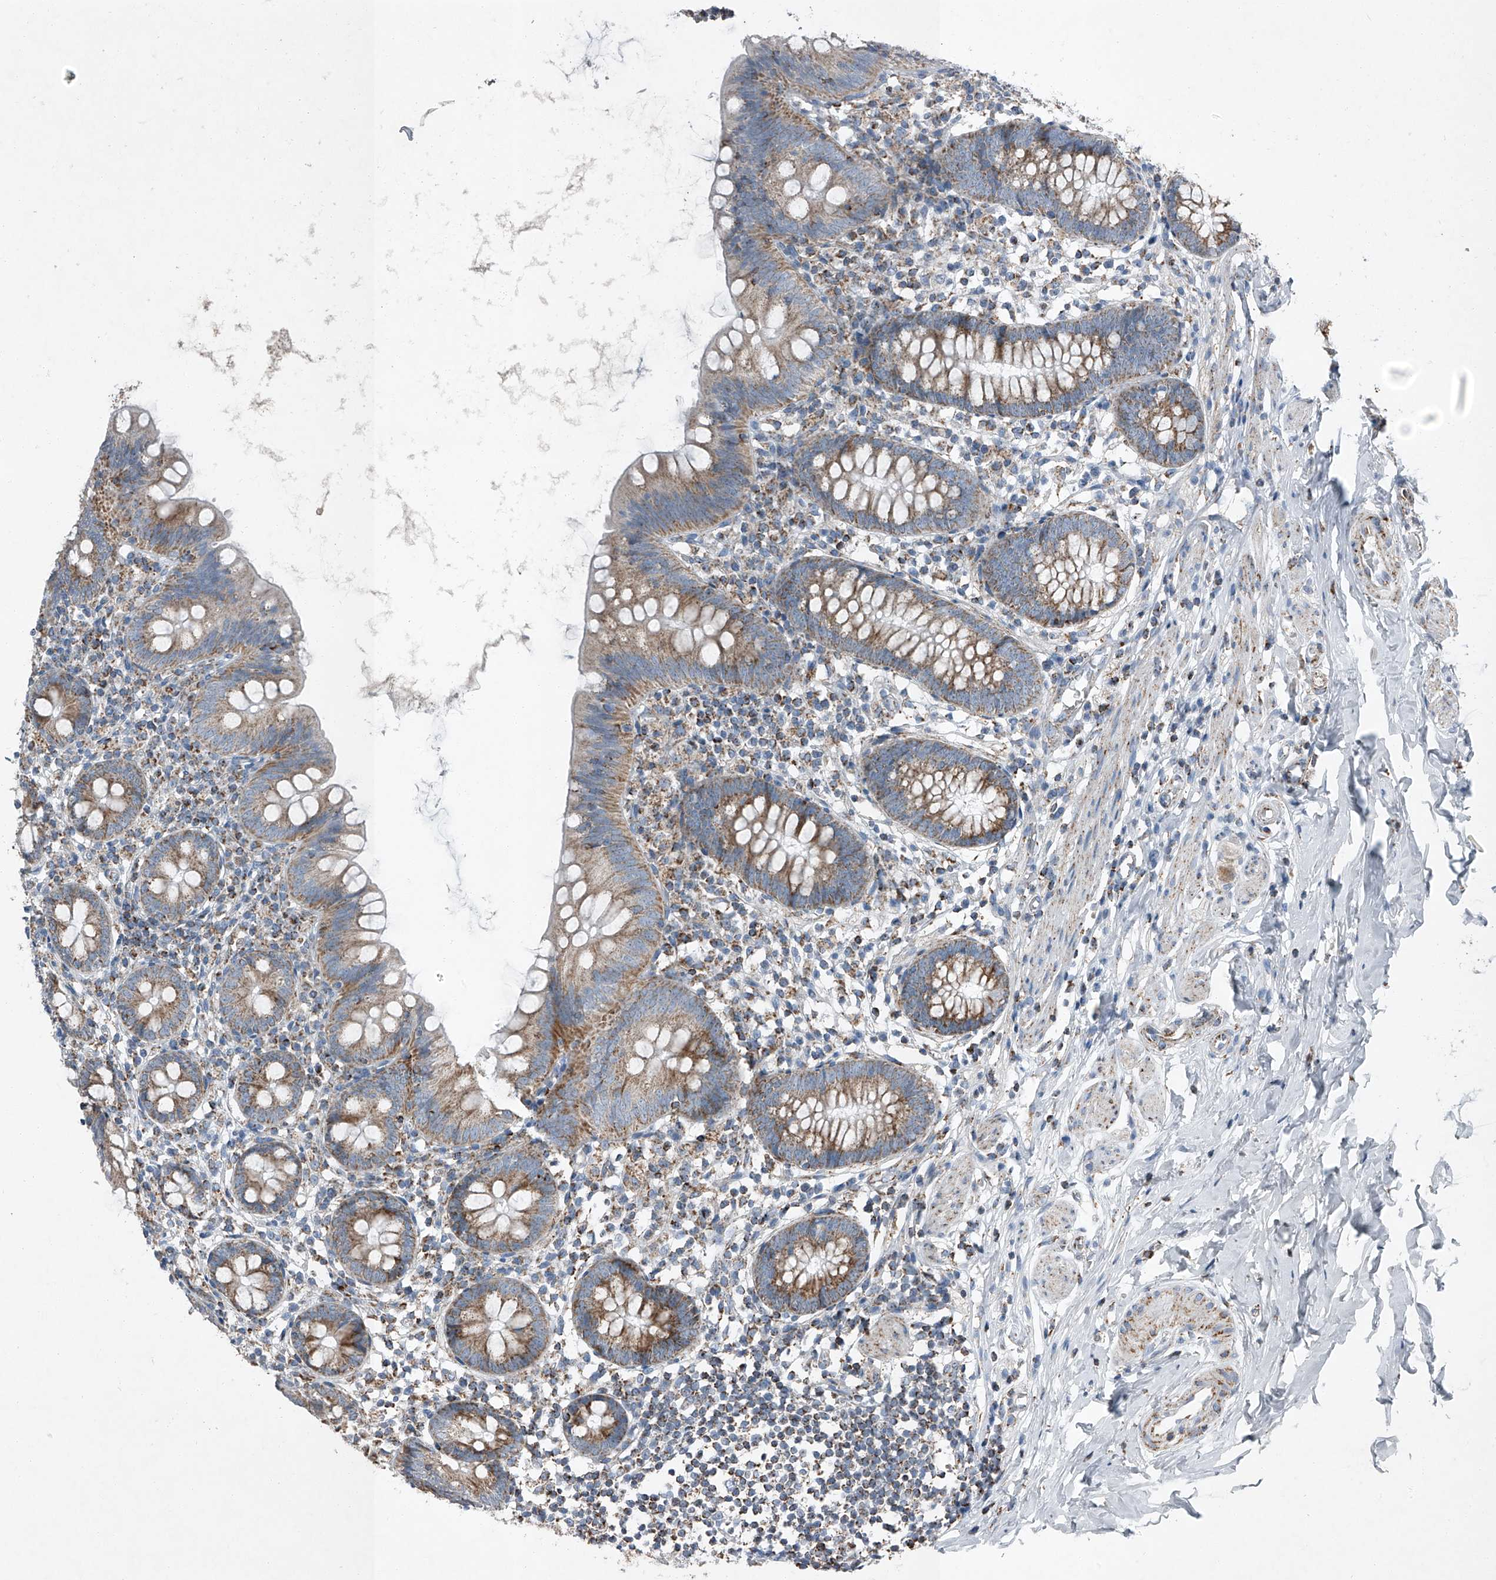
{"staining": {"intensity": "moderate", "quantity": ">75%", "location": "cytoplasmic/membranous"}, "tissue": "appendix", "cell_type": "Glandular cells", "image_type": "normal", "snomed": [{"axis": "morphology", "description": "Normal tissue, NOS"}, {"axis": "topography", "description": "Appendix"}], "caption": "IHC (DAB) staining of unremarkable human appendix displays moderate cytoplasmic/membranous protein staining in about >75% of glandular cells.", "gene": "CHRNA7", "patient": {"sex": "female", "age": 62}}